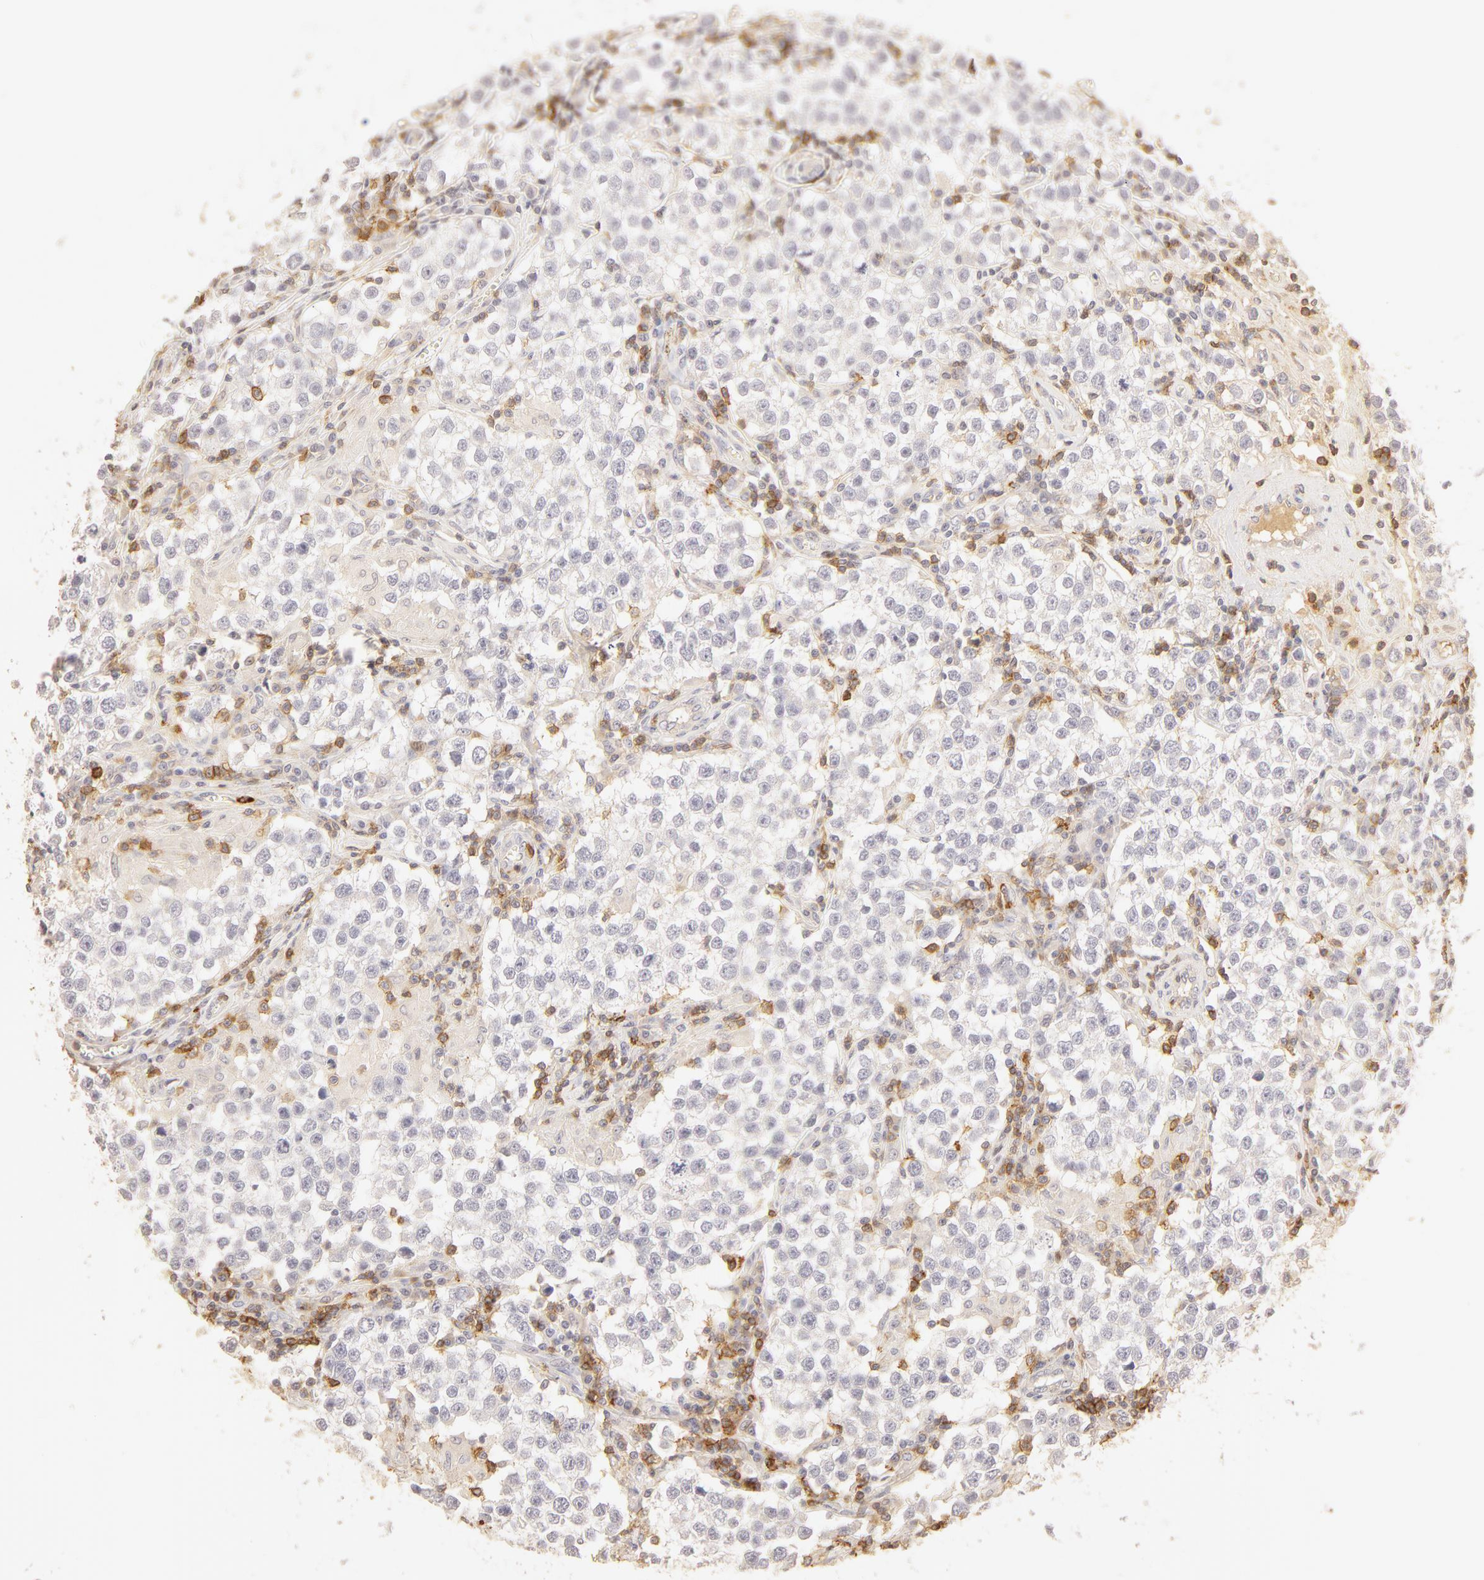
{"staining": {"intensity": "negative", "quantity": "none", "location": "none"}, "tissue": "testis cancer", "cell_type": "Tumor cells", "image_type": "cancer", "snomed": [{"axis": "morphology", "description": "Seminoma, NOS"}, {"axis": "topography", "description": "Testis"}], "caption": "Immunohistochemical staining of seminoma (testis) reveals no significant staining in tumor cells.", "gene": "C1R", "patient": {"sex": "male", "age": 36}}